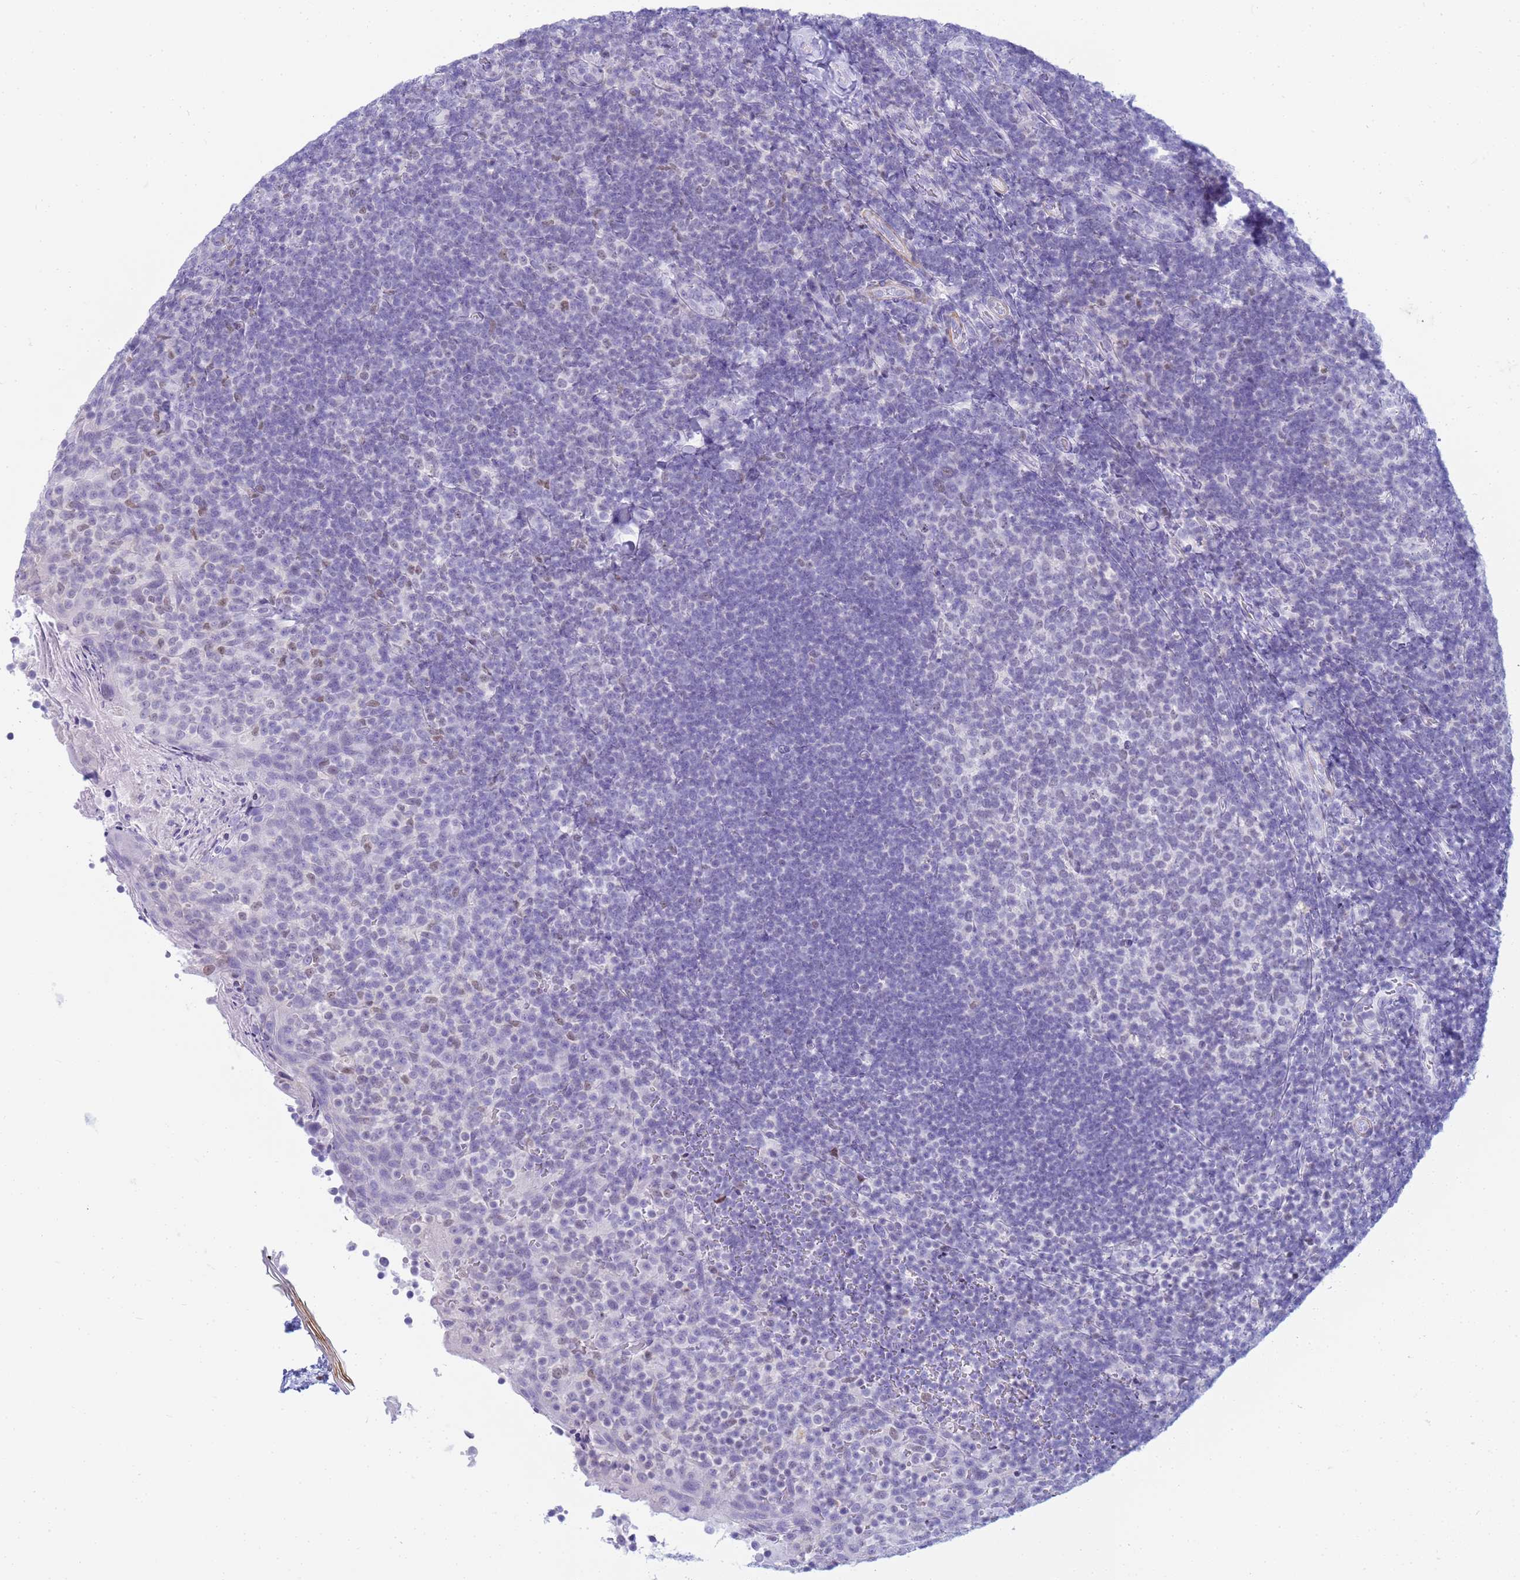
{"staining": {"intensity": "negative", "quantity": "none", "location": "none"}, "tissue": "tonsil", "cell_type": "Germinal center cells", "image_type": "normal", "snomed": [{"axis": "morphology", "description": "Normal tissue, NOS"}, {"axis": "topography", "description": "Tonsil"}], "caption": "Immunohistochemistry (IHC) of unremarkable human tonsil demonstrates no positivity in germinal center cells.", "gene": "SNX20", "patient": {"sex": "female", "age": 10}}